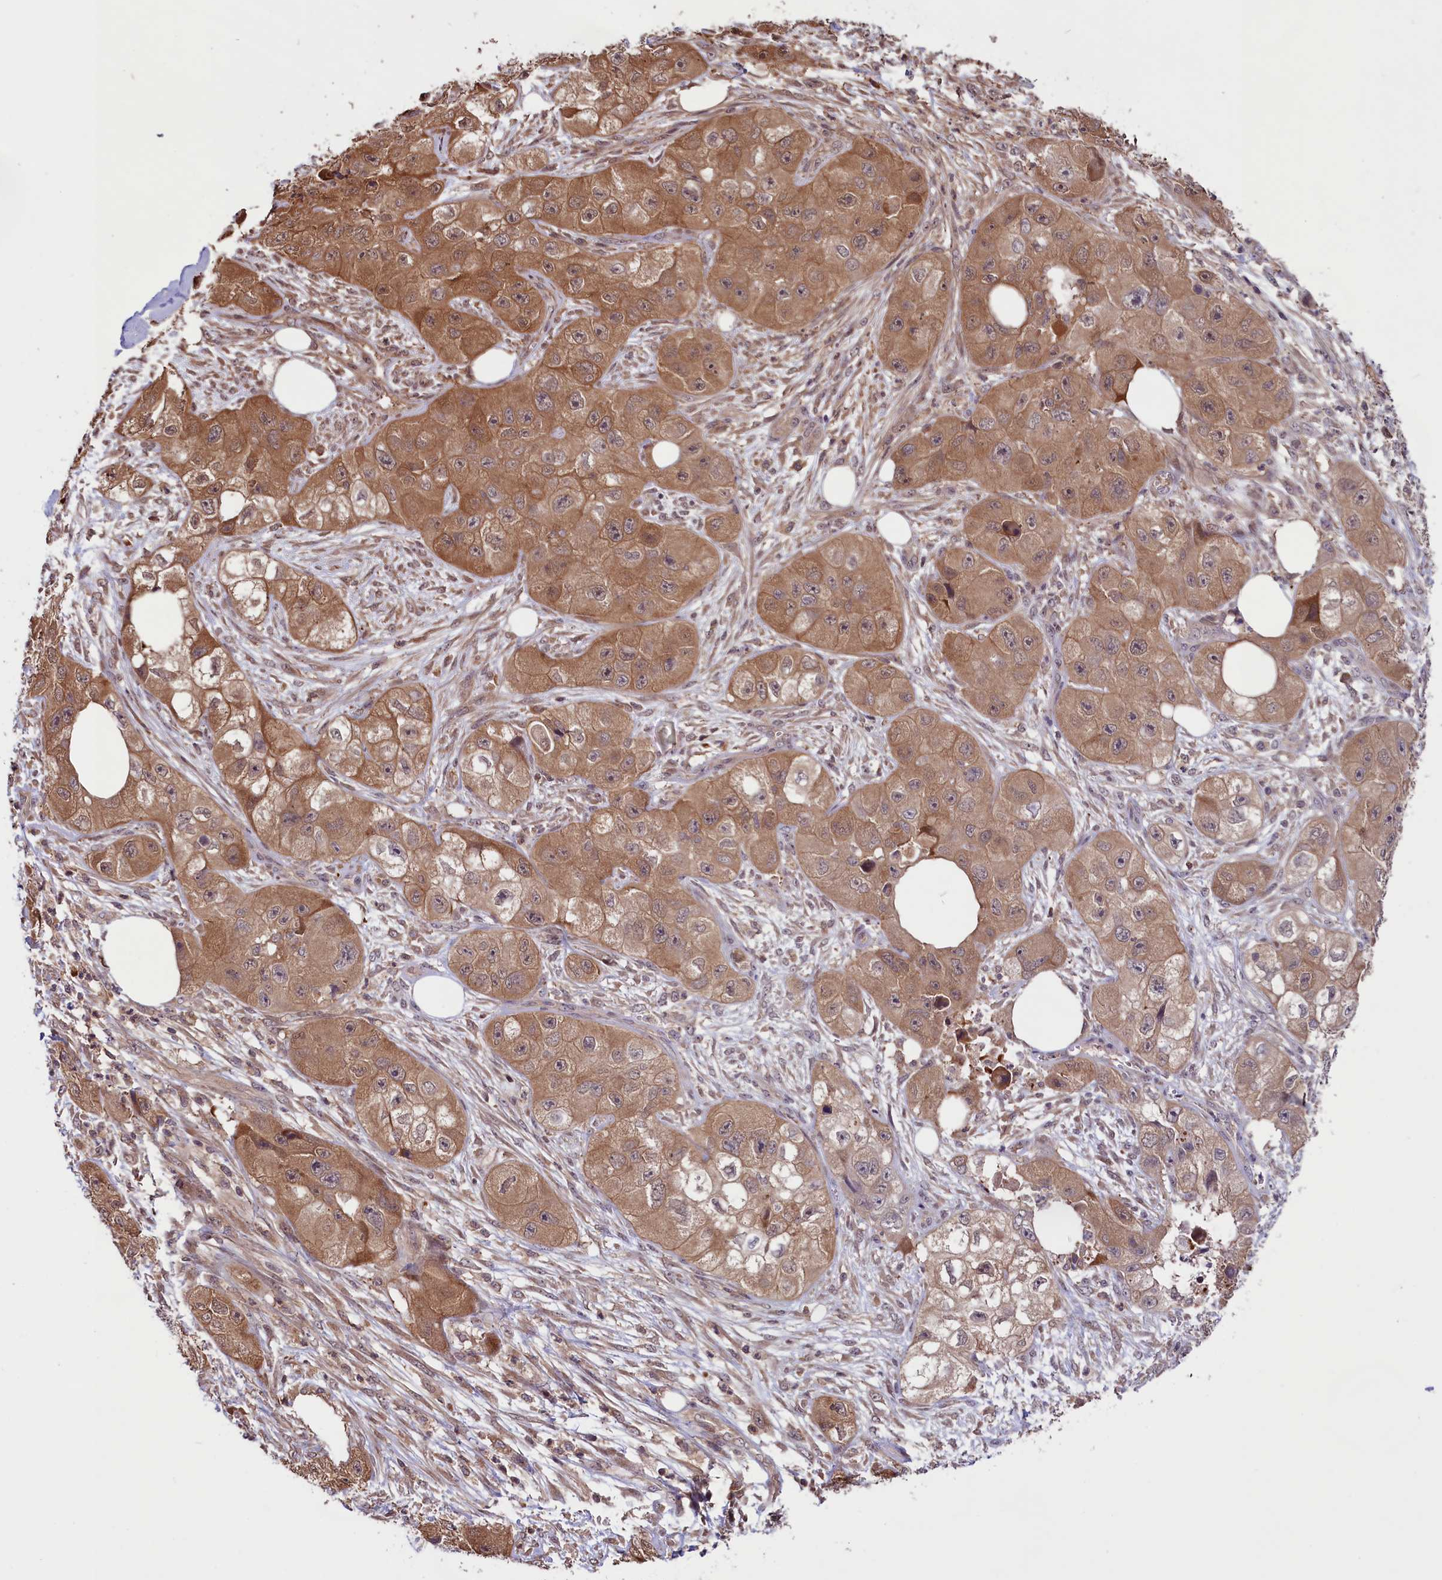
{"staining": {"intensity": "moderate", "quantity": ">75%", "location": "cytoplasmic/membranous"}, "tissue": "skin cancer", "cell_type": "Tumor cells", "image_type": "cancer", "snomed": [{"axis": "morphology", "description": "Squamous cell carcinoma, NOS"}, {"axis": "topography", "description": "Skin"}, {"axis": "topography", "description": "Subcutis"}], "caption": "Protein staining of skin cancer (squamous cell carcinoma) tissue exhibits moderate cytoplasmic/membranous positivity in about >75% of tumor cells. The staining was performed using DAB to visualize the protein expression in brown, while the nuclei were stained in blue with hematoxylin (Magnification: 20x).", "gene": "RIC8A", "patient": {"sex": "male", "age": 73}}